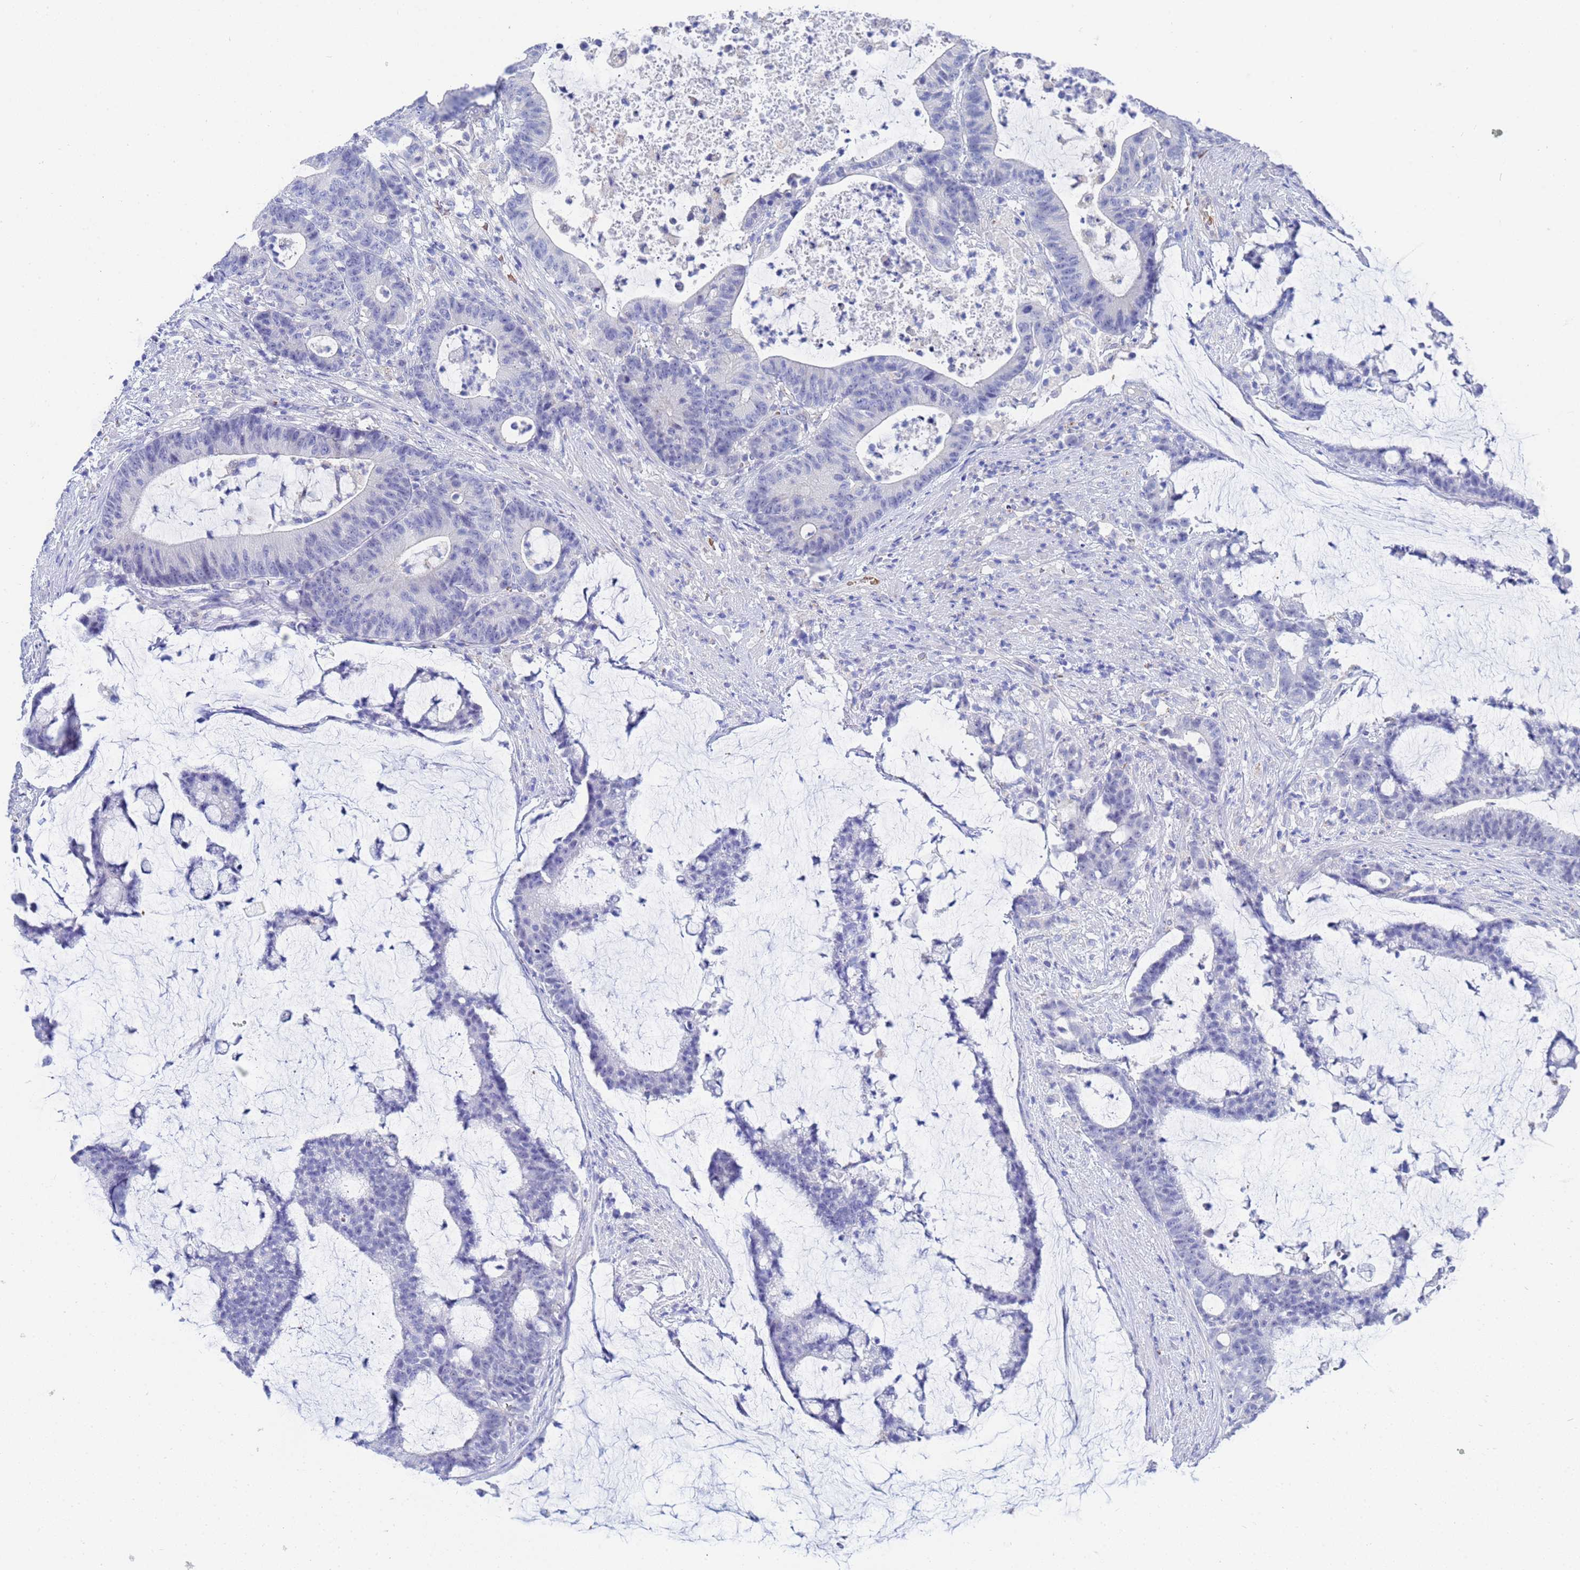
{"staining": {"intensity": "negative", "quantity": "none", "location": "none"}, "tissue": "colorectal cancer", "cell_type": "Tumor cells", "image_type": "cancer", "snomed": [{"axis": "morphology", "description": "Adenocarcinoma, NOS"}, {"axis": "topography", "description": "Colon"}], "caption": "Immunohistochemistry image of neoplastic tissue: human colorectal cancer (adenocarcinoma) stained with DAB (3,3'-diaminobenzidine) reveals no significant protein expression in tumor cells.", "gene": "ZNF26", "patient": {"sex": "female", "age": 84}}